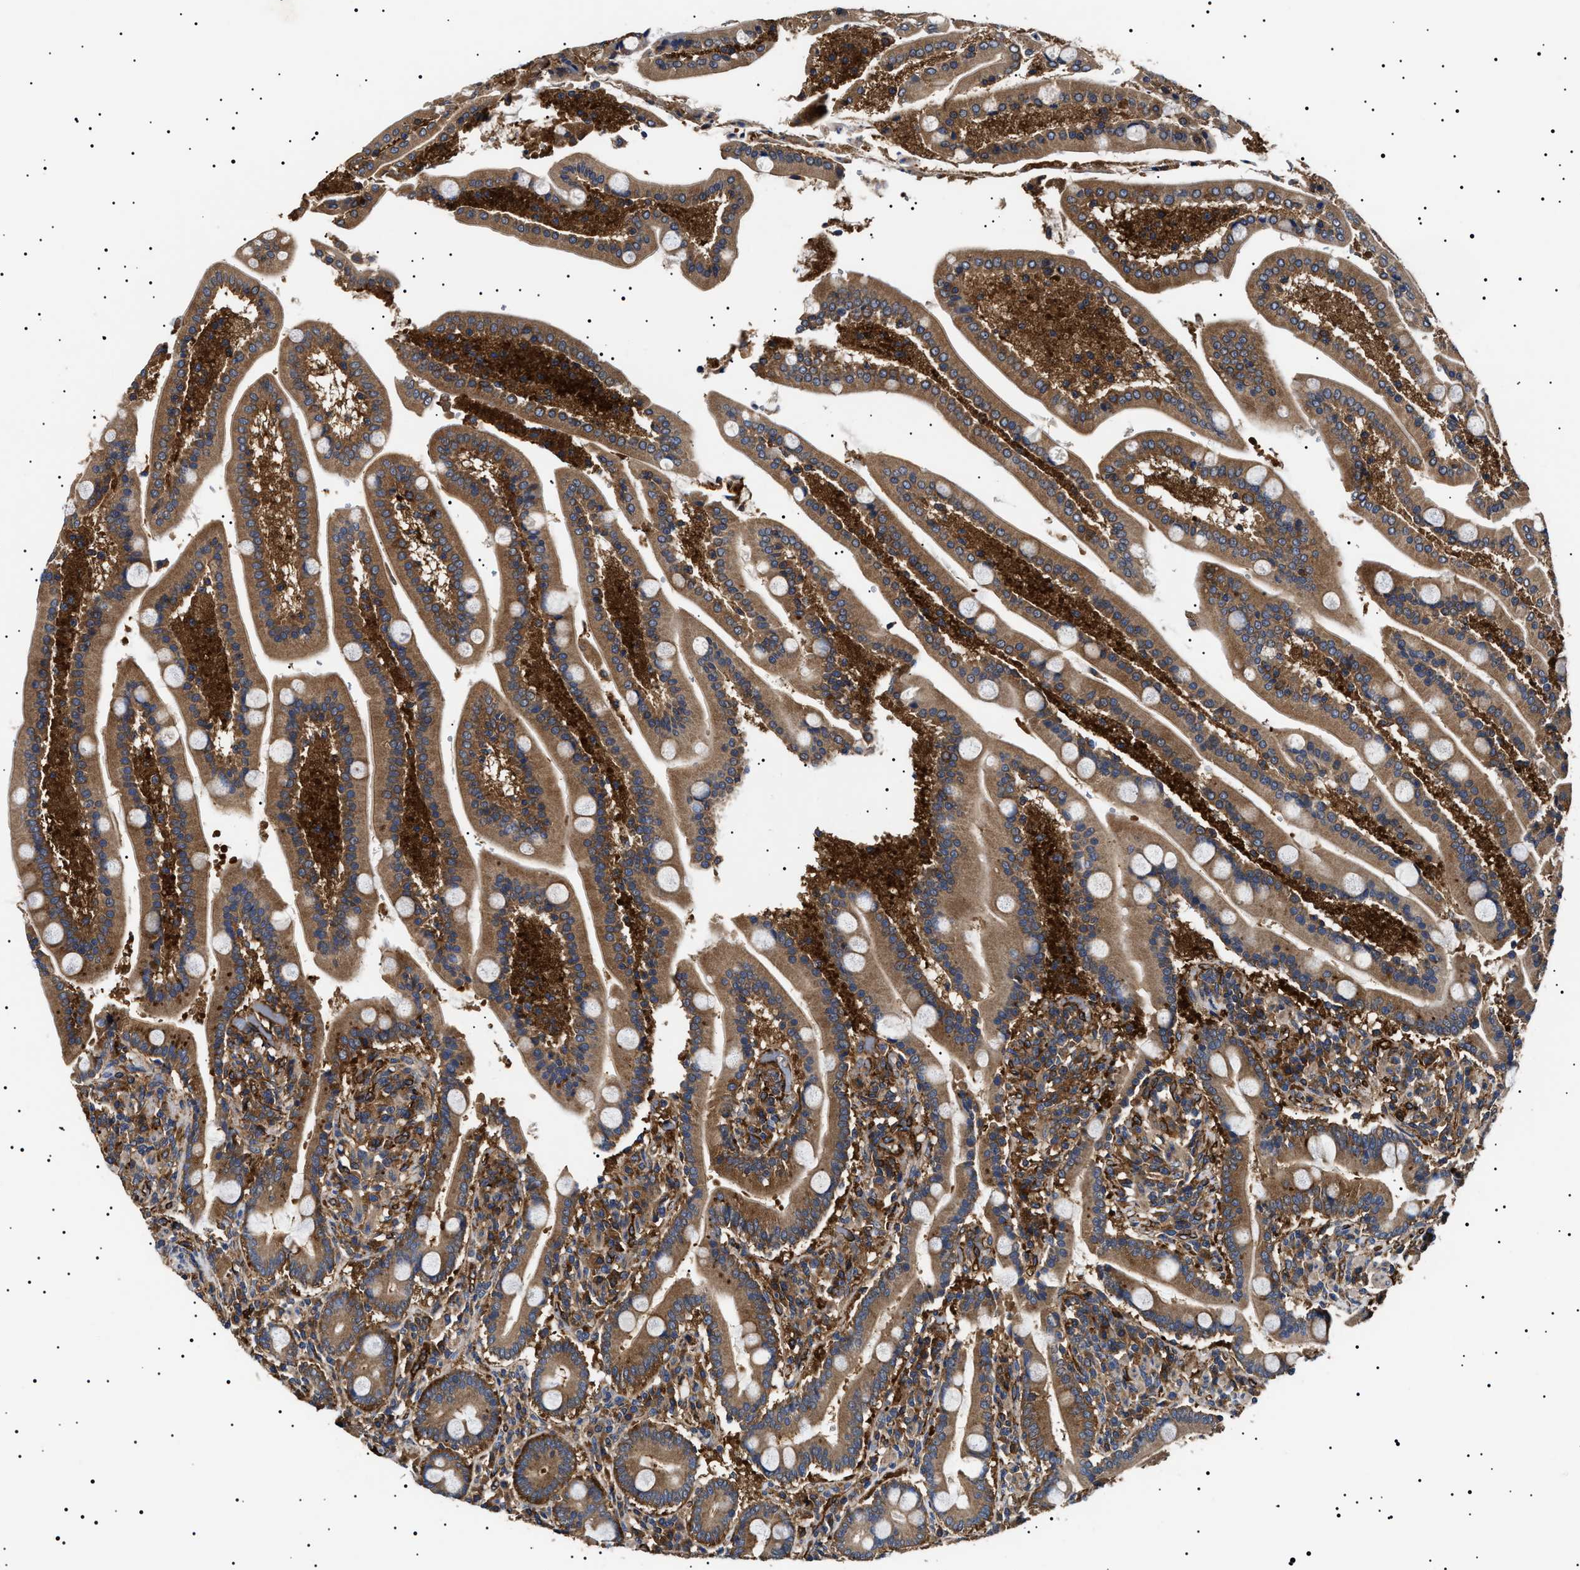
{"staining": {"intensity": "strong", "quantity": ">75%", "location": "cytoplasmic/membranous"}, "tissue": "duodenum", "cell_type": "Glandular cells", "image_type": "normal", "snomed": [{"axis": "morphology", "description": "Normal tissue, NOS"}, {"axis": "topography", "description": "Duodenum"}], "caption": "Duodenum stained with immunohistochemistry (IHC) exhibits strong cytoplasmic/membranous expression in about >75% of glandular cells. (DAB (3,3'-diaminobenzidine) IHC, brown staining for protein, blue staining for nuclei).", "gene": "TPP2", "patient": {"sex": "male", "age": 54}}